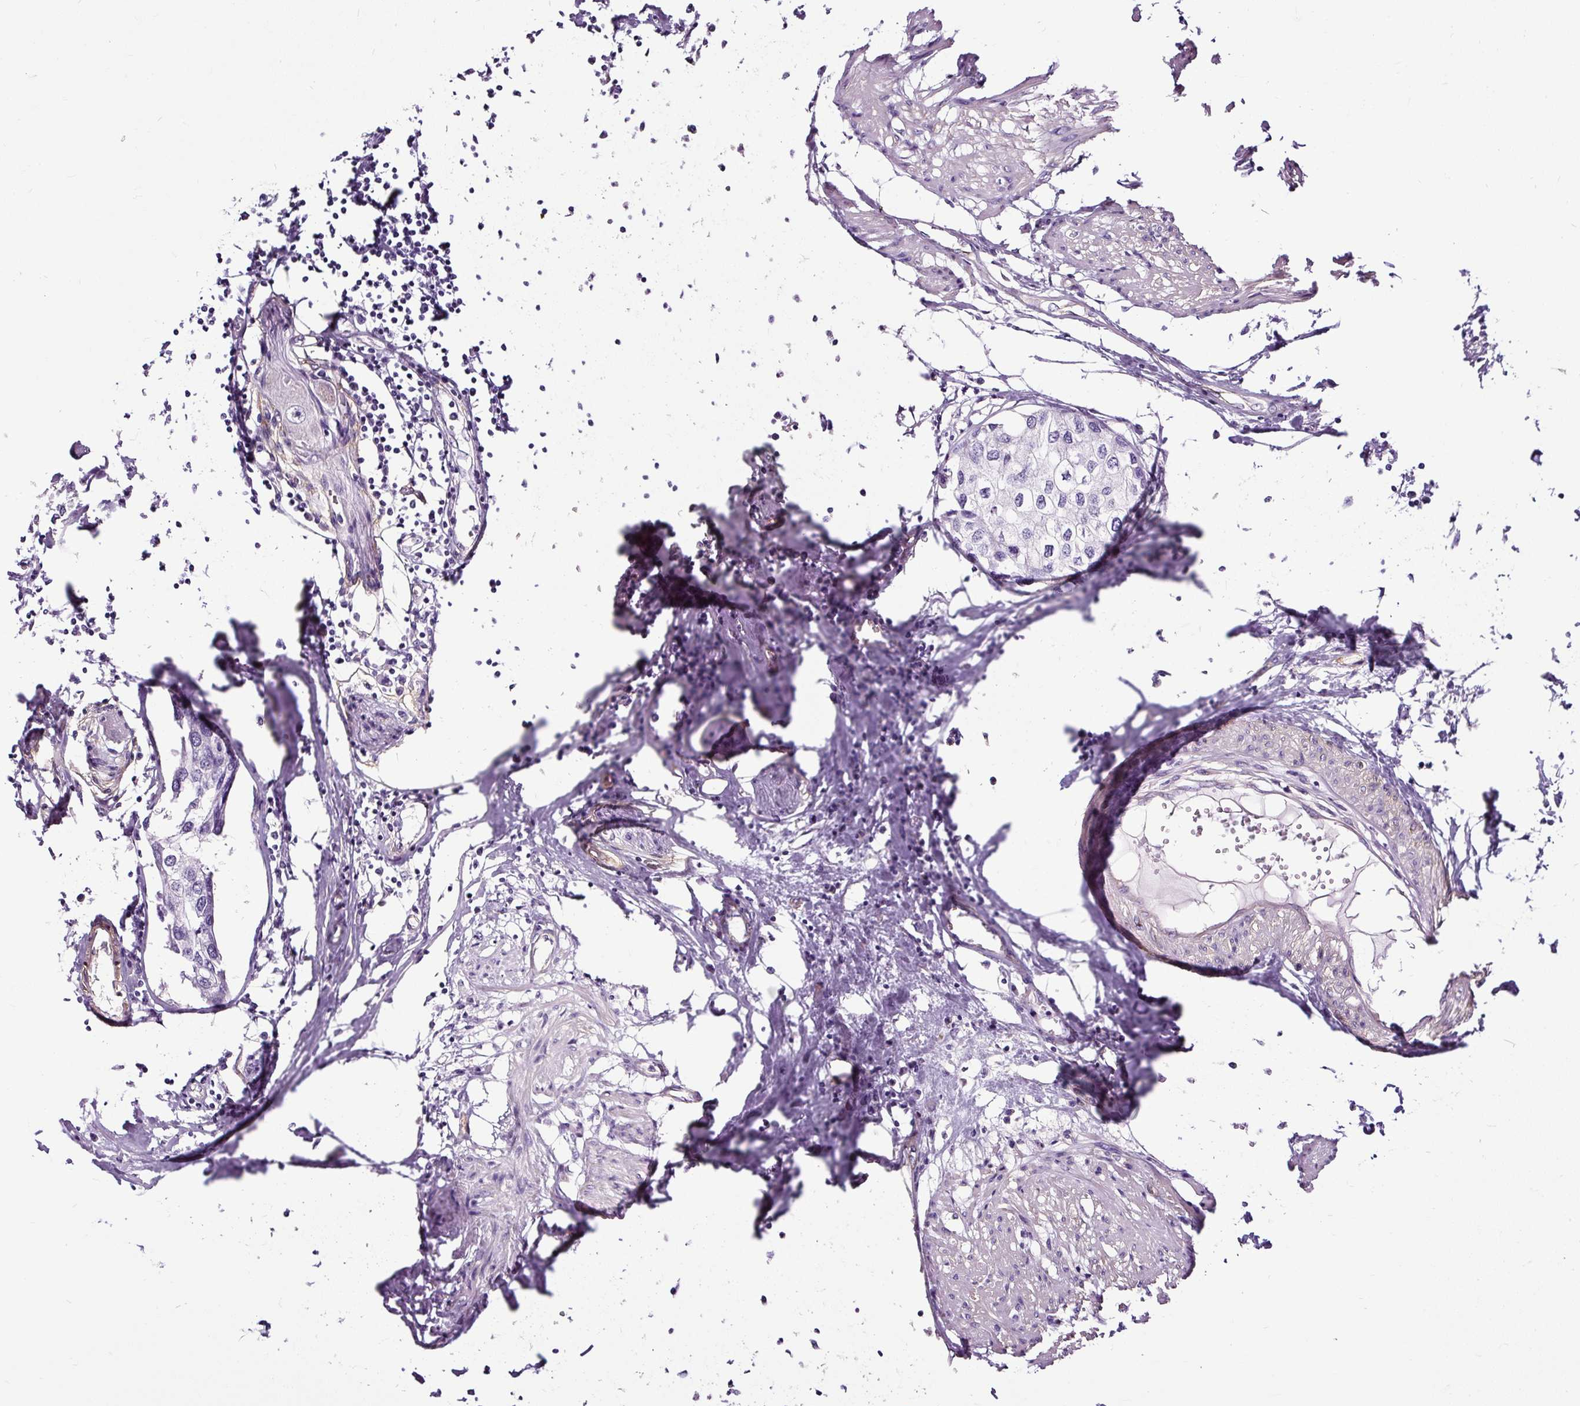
{"staining": {"intensity": "negative", "quantity": "none", "location": "none"}, "tissue": "urothelial cancer", "cell_type": "Tumor cells", "image_type": "cancer", "snomed": [{"axis": "morphology", "description": "Urothelial carcinoma, High grade"}, {"axis": "topography", "description": "Urinary bladder"}], "caption": "Protein analysis of urothelial carcinoma (high-grade) displays no significant positivity in tumor cells.", "gene": "SLC7A8", "patient": {"sex": "male", "age": 64}}